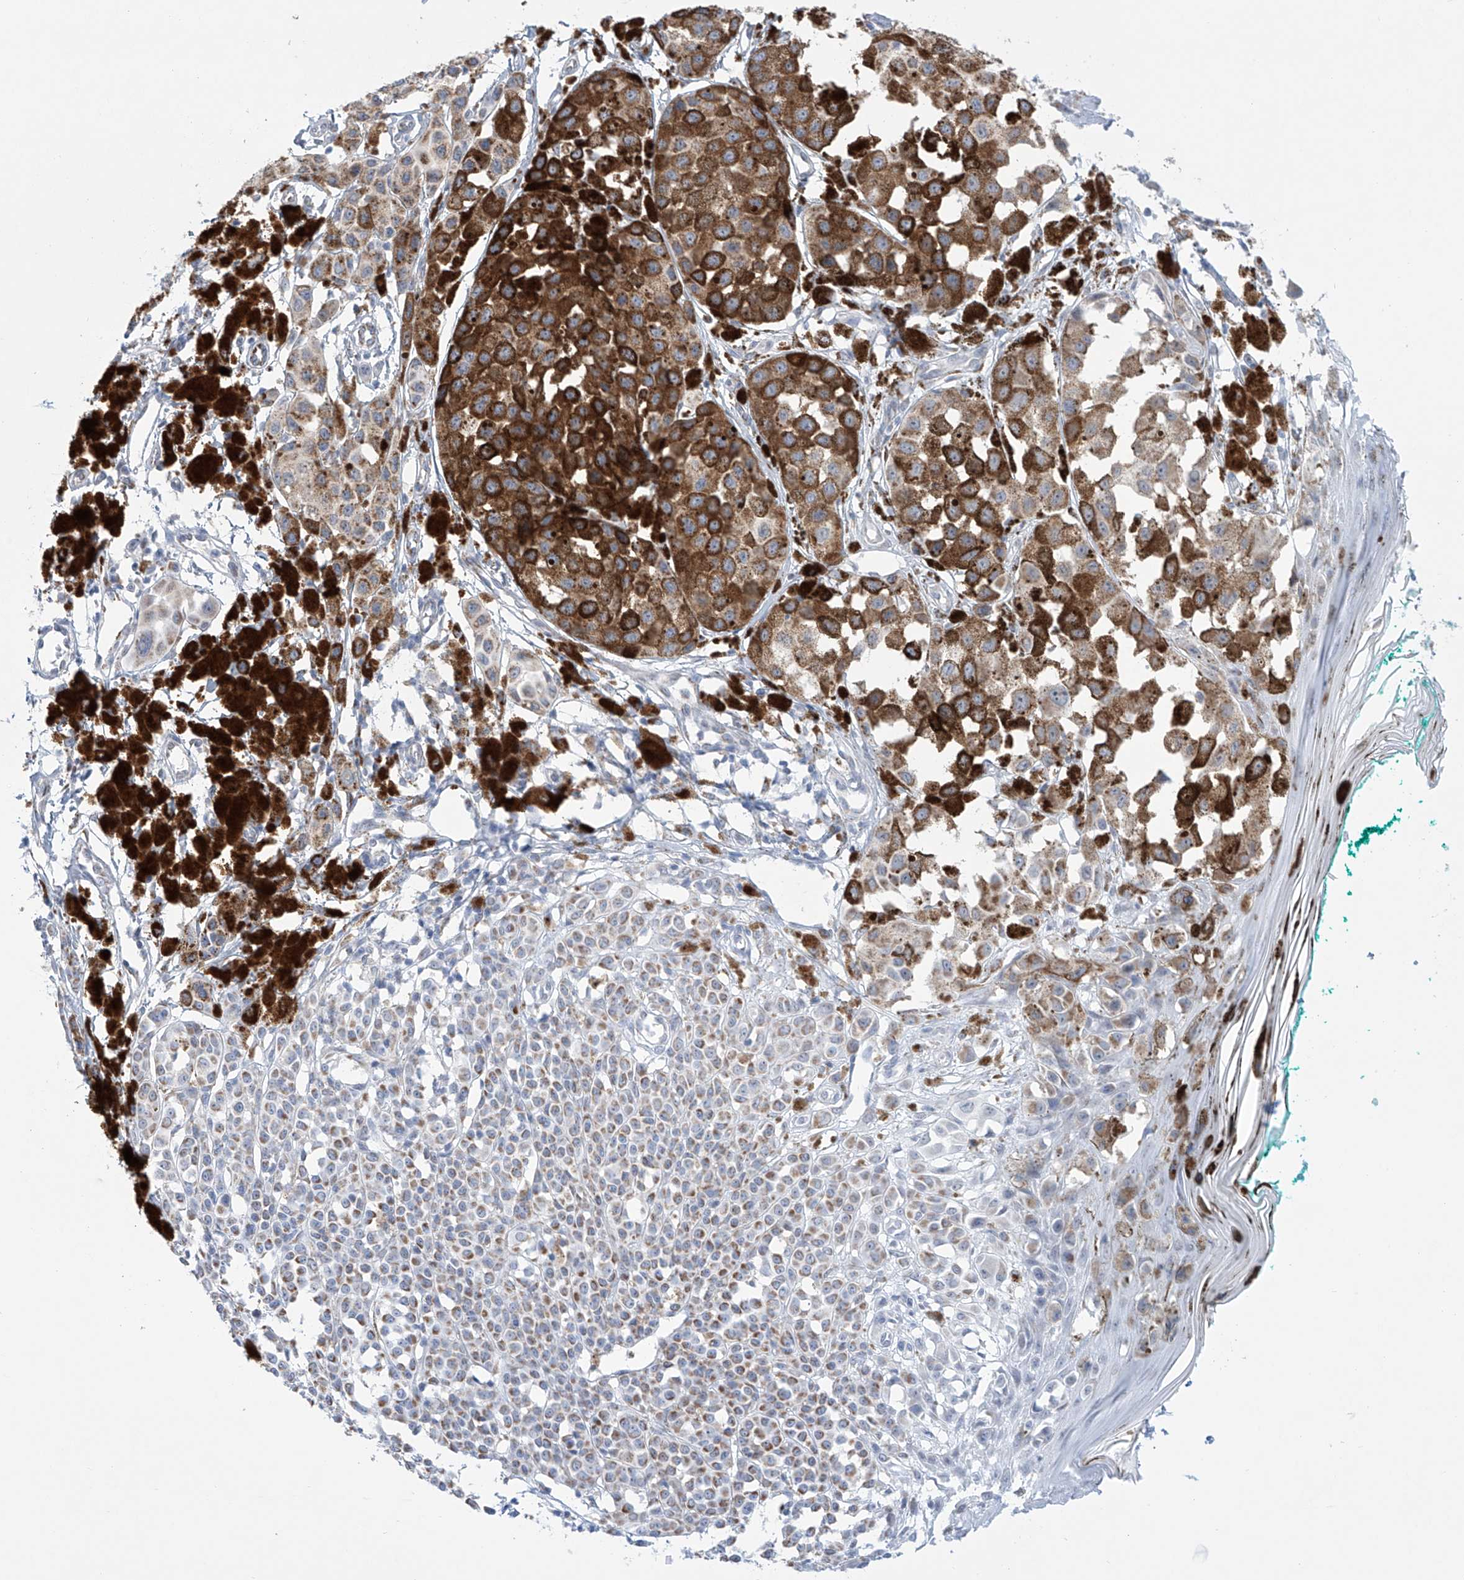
{"staining": {"intensity": "strong", "quantity": "25%-75%", "location": "cytoplasmic/membranous"}, "tissue": "melanoma", "cell_type": "Tumor cells", "image_type": "cancer", "snomed": [{"axis": "morphology", "description": "Malignant melanoma, NOS"}, {"axis": "topography", "description": "Skin of leg"}], "caption": "The photomicrograph displays staining of melanoma, revealing strong cytoplasmic/membranous protein positivity (brown color) within tumor cells. Nuclei are stained in blue.", "gene": "ALDH6A1", "patient": {"sex": "female", "age": 72}}